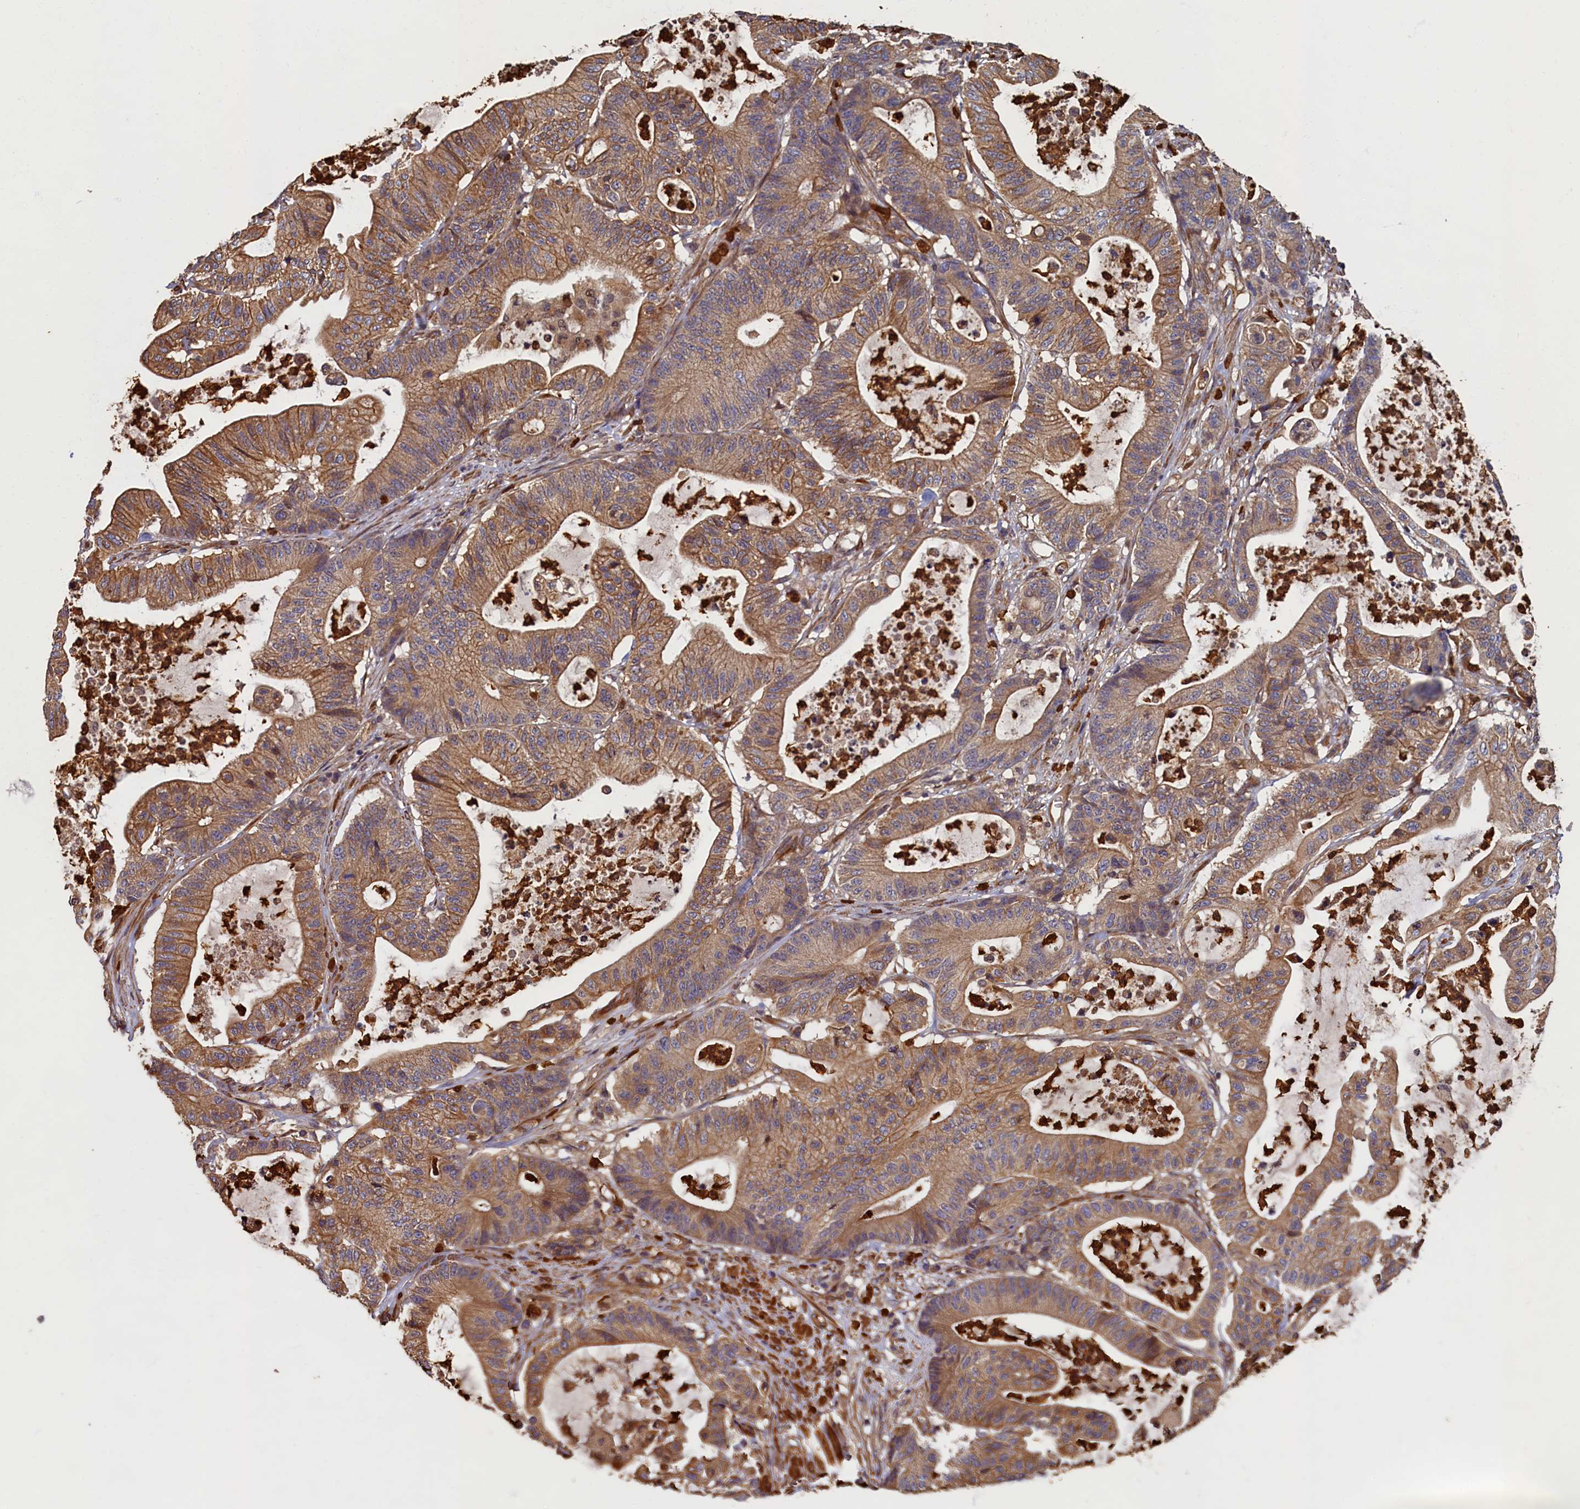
{"staining": {"intensity": "moderate", "quantity": ">75%", "location": "cytoplasmic/membranous"}, "tissue": "colorectal cancer", "cell_type": "Tumor cells", "image_type": "cancer", "snomed": [{"axis": "morphology", "description": "Adenocarcinoma, NOS"}, {"axis": "topography", "description": "Colon"}], "caption": "Immunohistochemistry (IHC) staining of colorectal cancer (adenocarcinoma), which exhibits medium levels of moderate cytoplasmic/membranous expression in approximately >75% of tumor cells indicating moderate cytoplasmic/membranous protein positivity. The staining was performed using DAB (brown) for protein detection and nuclei were counterstained in hematoxylin (blue).", "gene": "CCDC102B", "patient": {"sex": "female", "age": 84}}